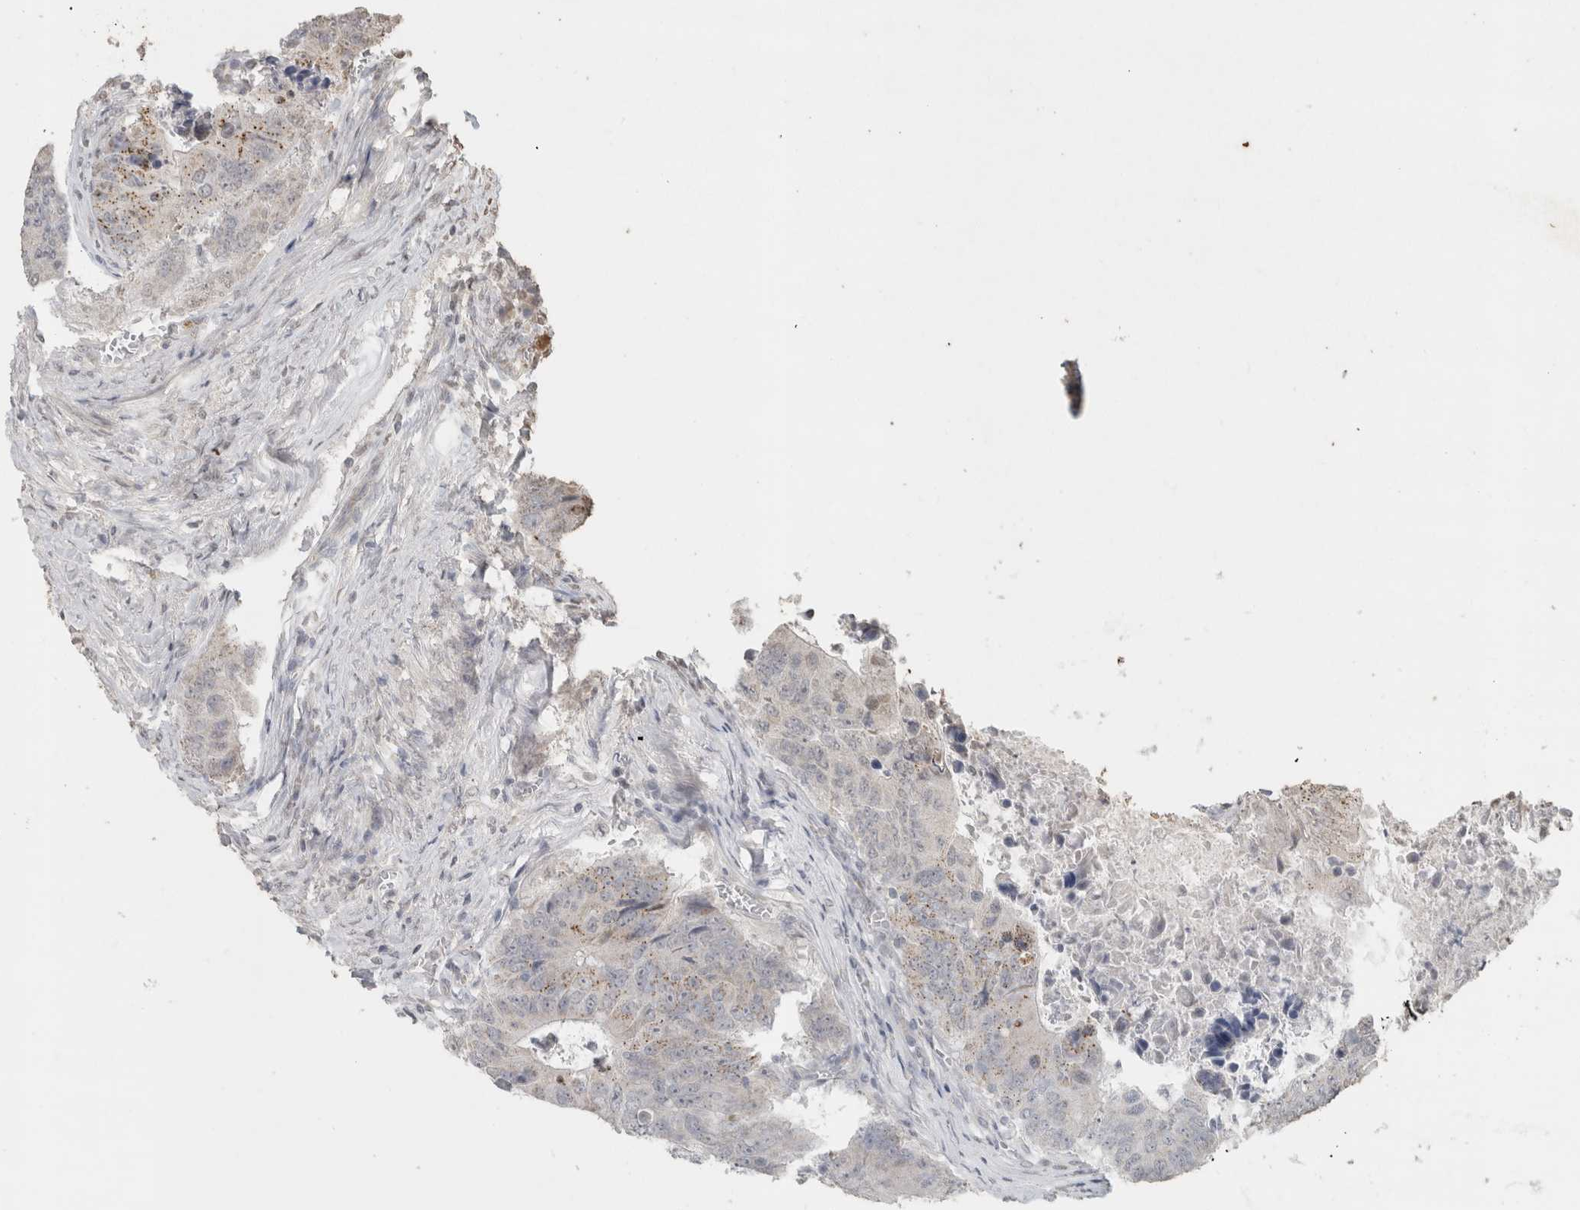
{"staining": {"intensity": "weak", "quantity": "25%-75%", "location": "cytoplasmic/membranous"}, "tissue": "colorectal cancer", "cell_type": "Tumor cells", "image_type": "cancer", "snomed": [{"axis": "morphology", "description": "Adenocarcinoma, NOS"}, {"axis": "topography", "description": "Colon"}], "caption": "IHC (DAB (3,3'-diaminobenzidine)) staining of human colorectal cancer displays weak cytoplasmic/membranous protein positivity in about 25%-75% of tumor cells.", "gene": "FAM3A", "patient": {"sex": "male", "age": 87}}